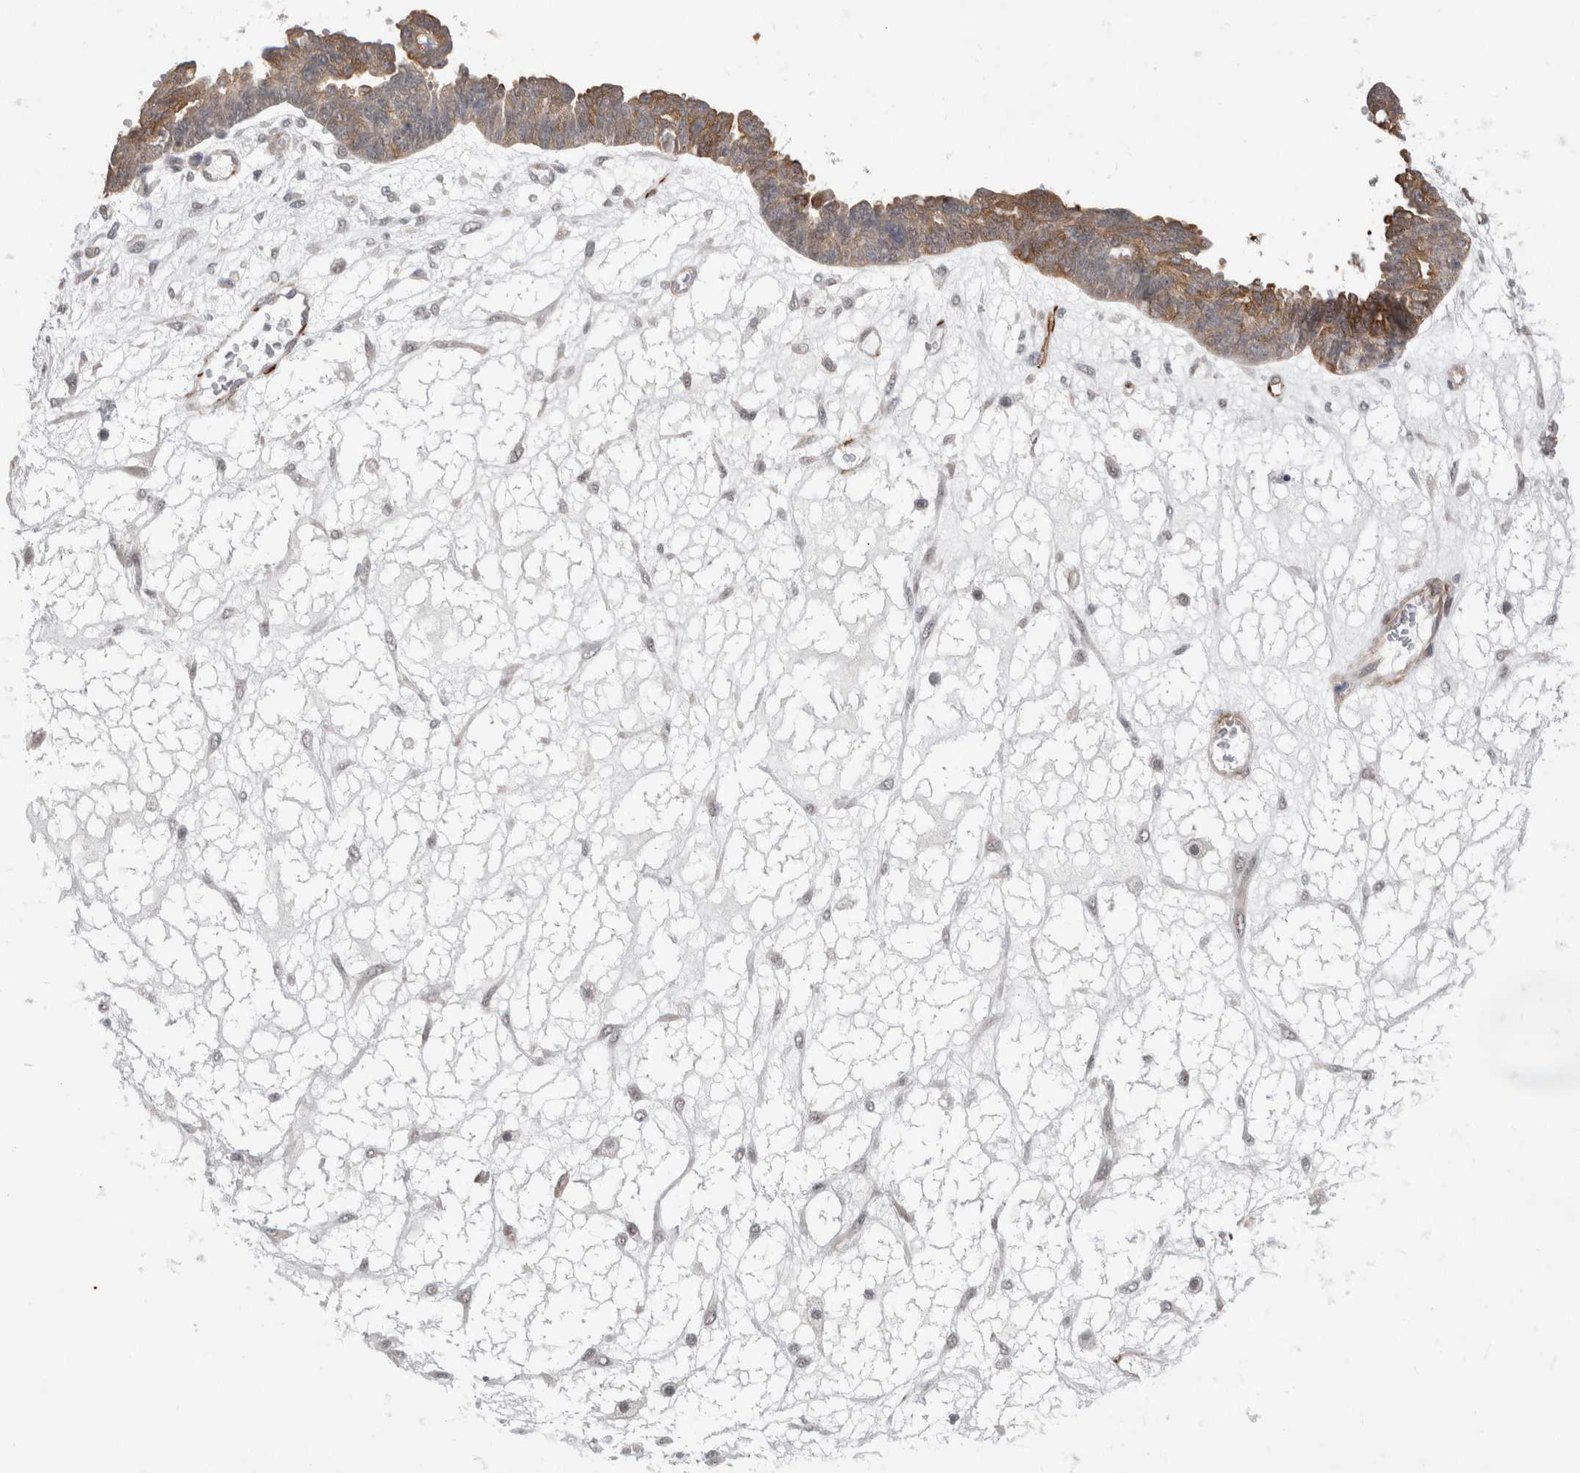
{"staining": {"intensity": "weak", "quantity": ">75%", "location": "cytoplasmic/membranous"}, "tissue": "ovarian cancer", "cell_type": "Tumor cells", "image_type": "cancer", "snomed": [{"axis": "morphology", "description": "Cystadenocarcinoma, serous, NOS"}, {"axis": "topography", "description": "Ovary"}], "caption": "Brown immunohistochemical staining in serous cystadenocarcinoma (ovarian) reveals weak cytoplasmic/membranous expression in about >75% of tumor cells.", "gene": "FAM83H", "patient": {"sex": "female", "age": 79}}